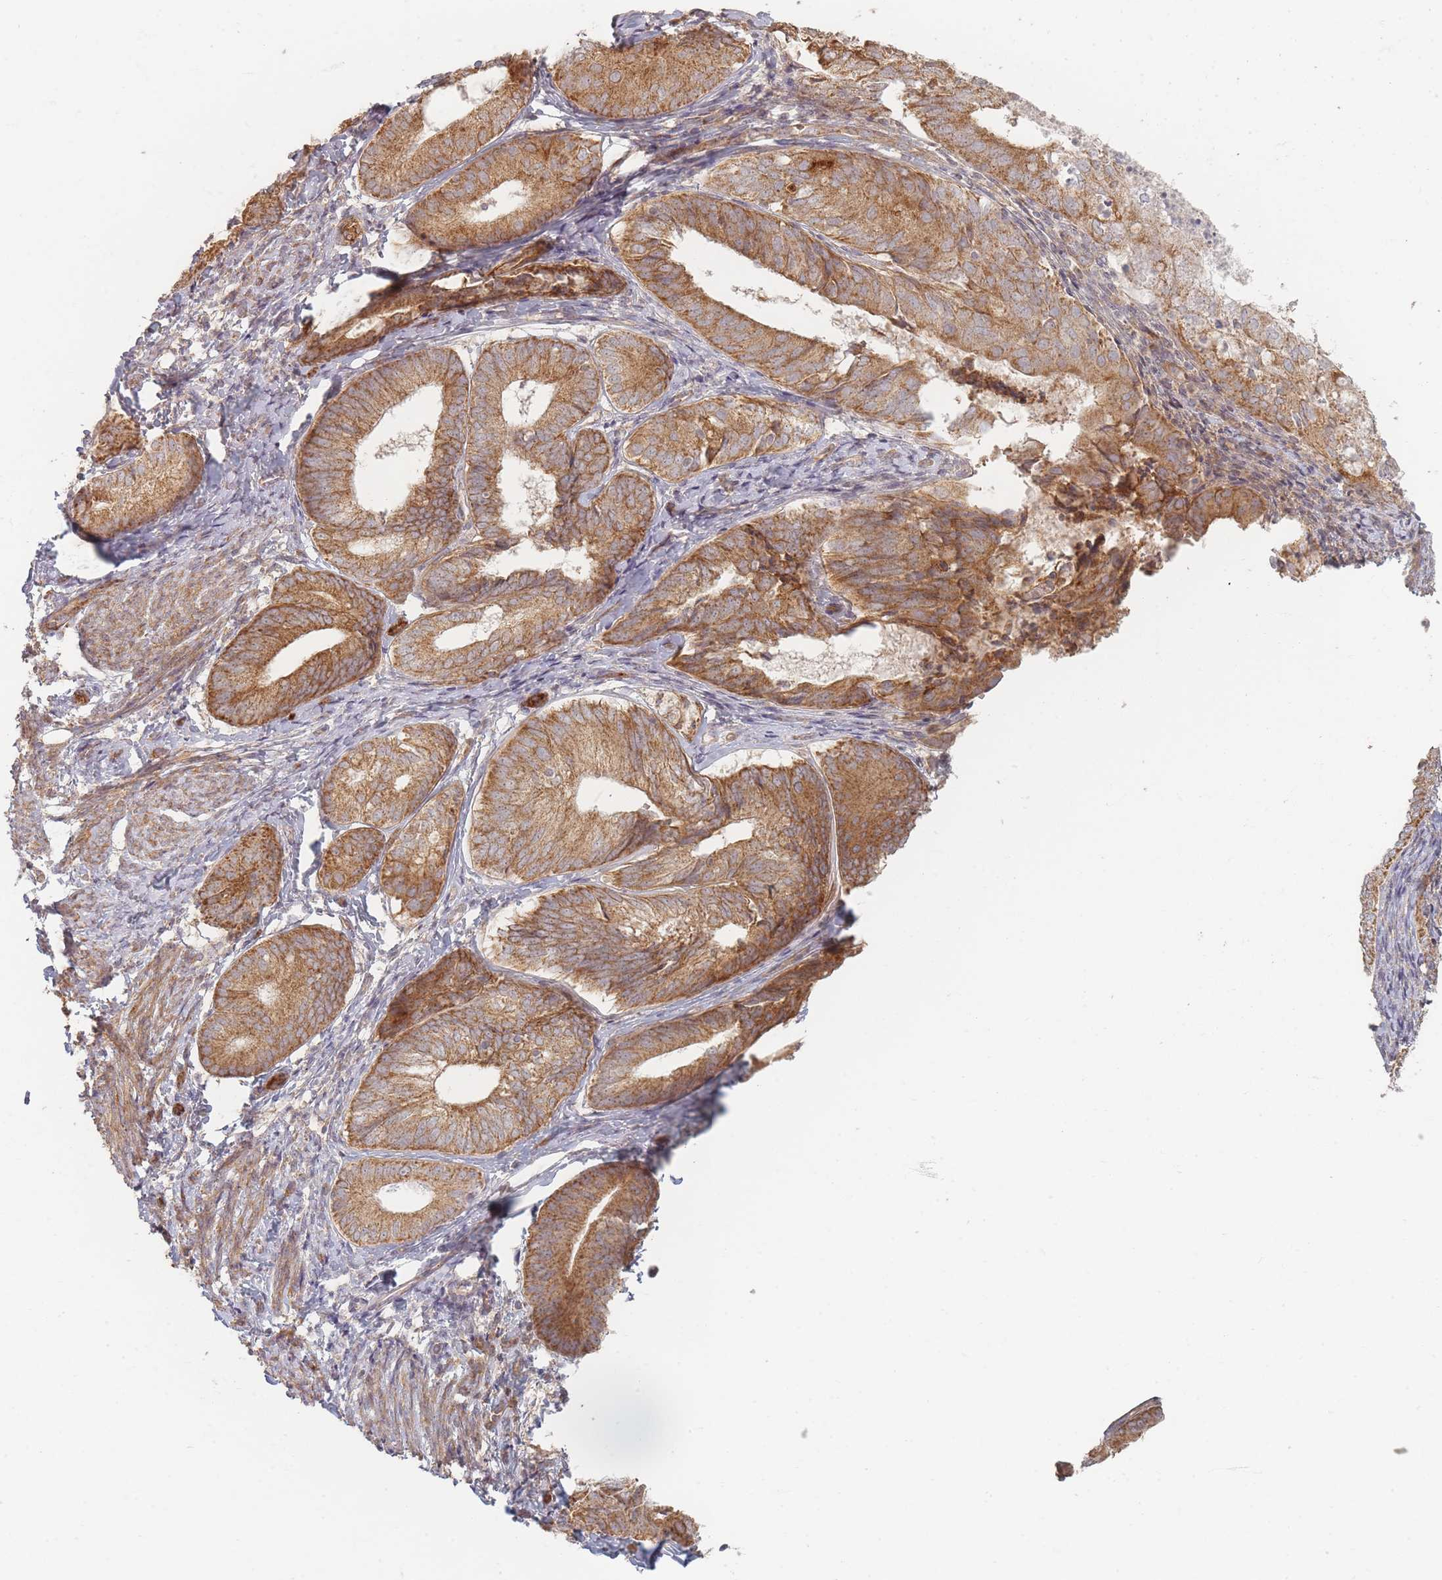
{"staining": {"intensity": "moderate", "quantity": ">75%", "location": "cytoplasmic/membranous"}, "tissue": "endometrial cancer", "cell_type": "Tumor cells", "image_type": "cancer", "snomed": [{"axis": "morphology", "description": "Adenocarcinoma, NOS"}, {"axis": "topography", "description": "Endometrium"}], "caption": "This photomicrograph exhibits IHC staining of endometrial cancer (adenocarcinoma), with medium moderate cytoplasmic/membranous positivity in approximately >75% of tumor cells.", "gene": "MRPS6", "patient": {"sex": "female", "age": 87}}